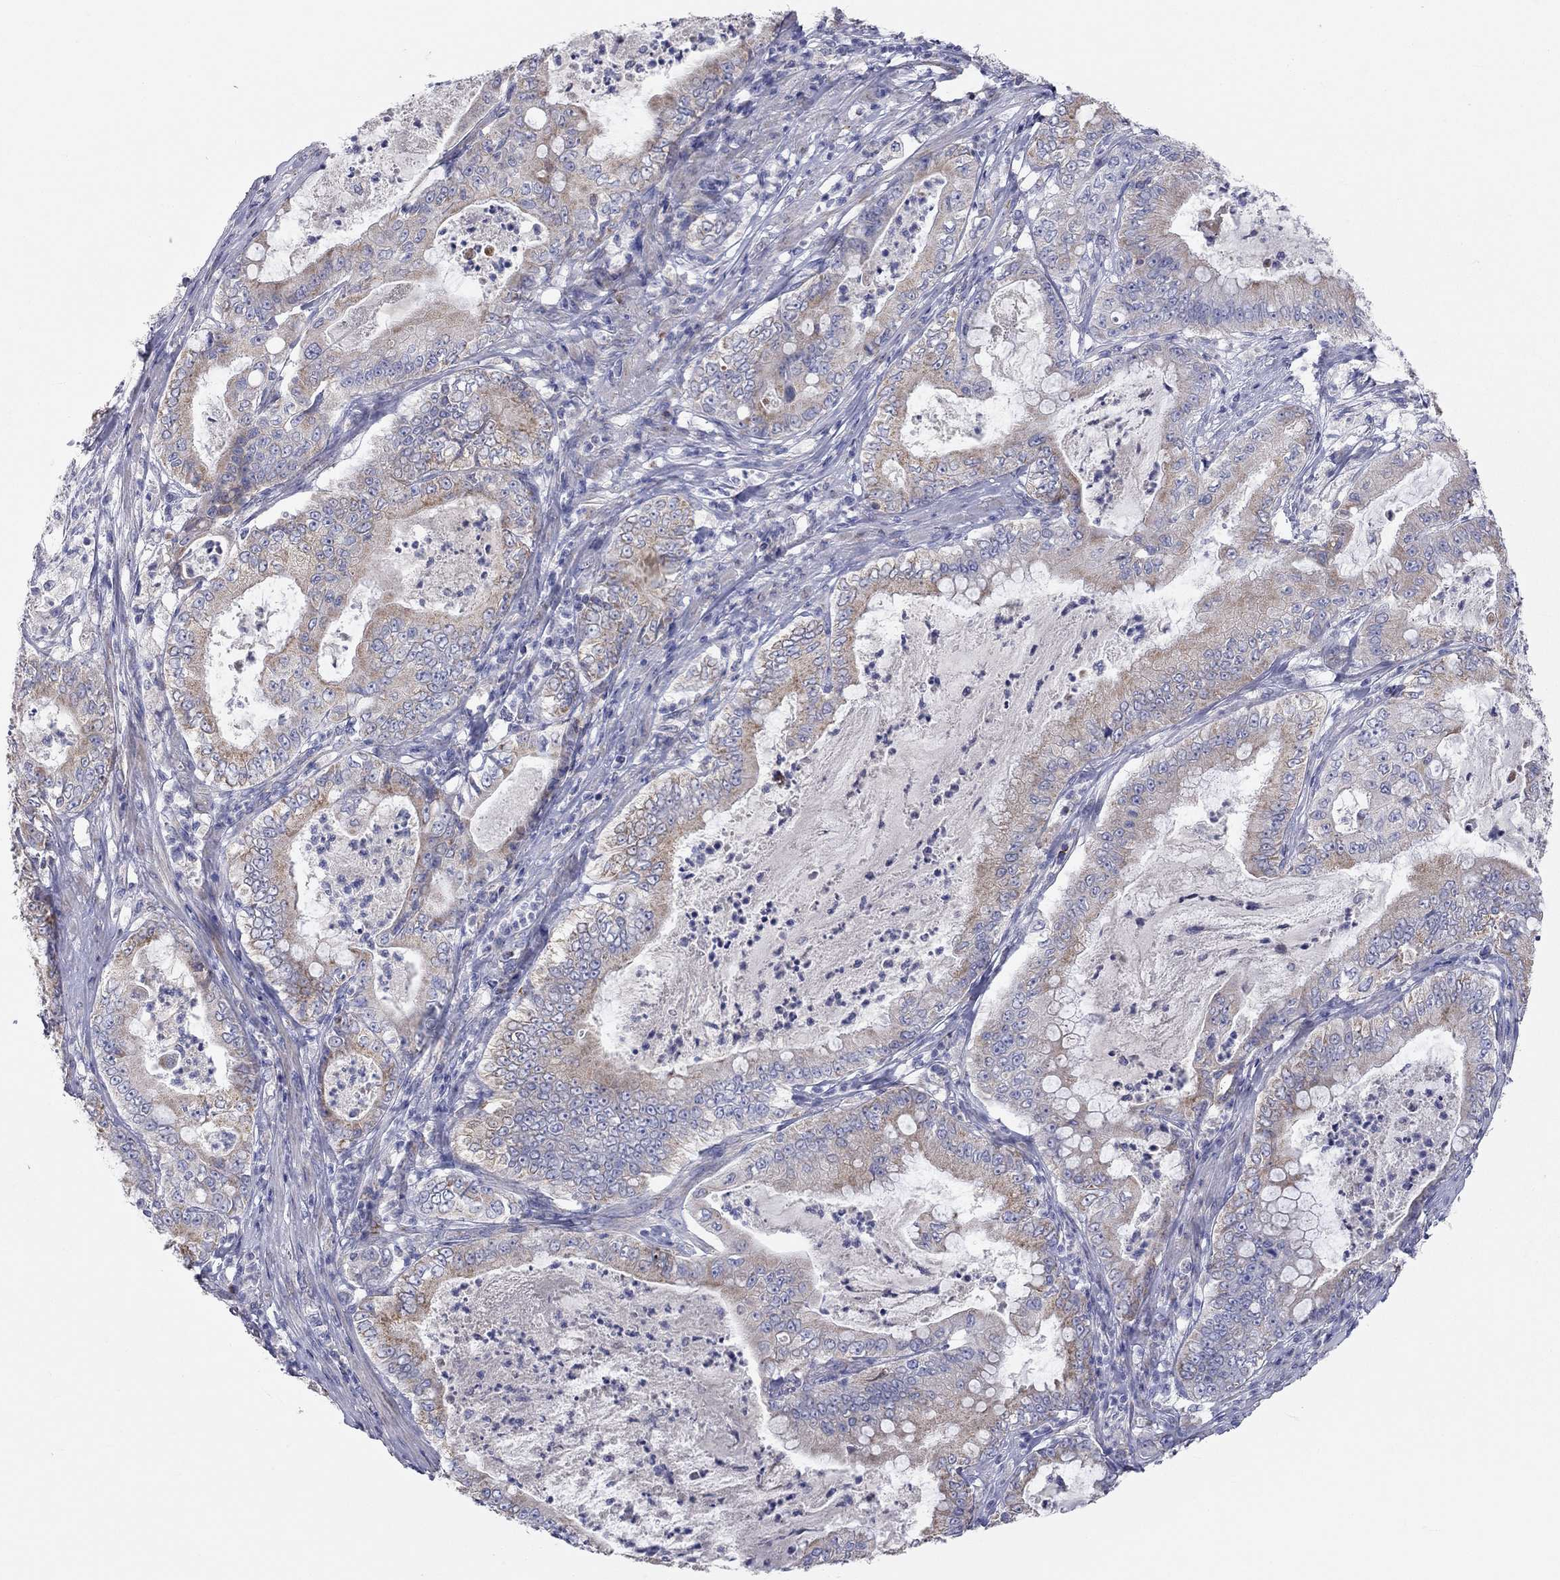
{"staining": {"intensity": "weak", "quantity": "25%-75%", "location": "cytoplasmic/membranous"}, "tissue": "pancreatic cancer", "cell_type": "Tumor cells", "image_type": "cancer", "snomed": [{"axis": "morphology", "description": "Adenocarcinoma, NOS"}, {"axis": "topography", "description": "Pancreas"}], "caption": "Adenocarcinoma (pancreatic) tissue shows weak cytoplasmic/membranous positivity in approximately 25%-75% of tumor cells, visualized by immunohistochemistry.", "gene": "RCAN1", "patient": {"sex": "male", "age": 71}}